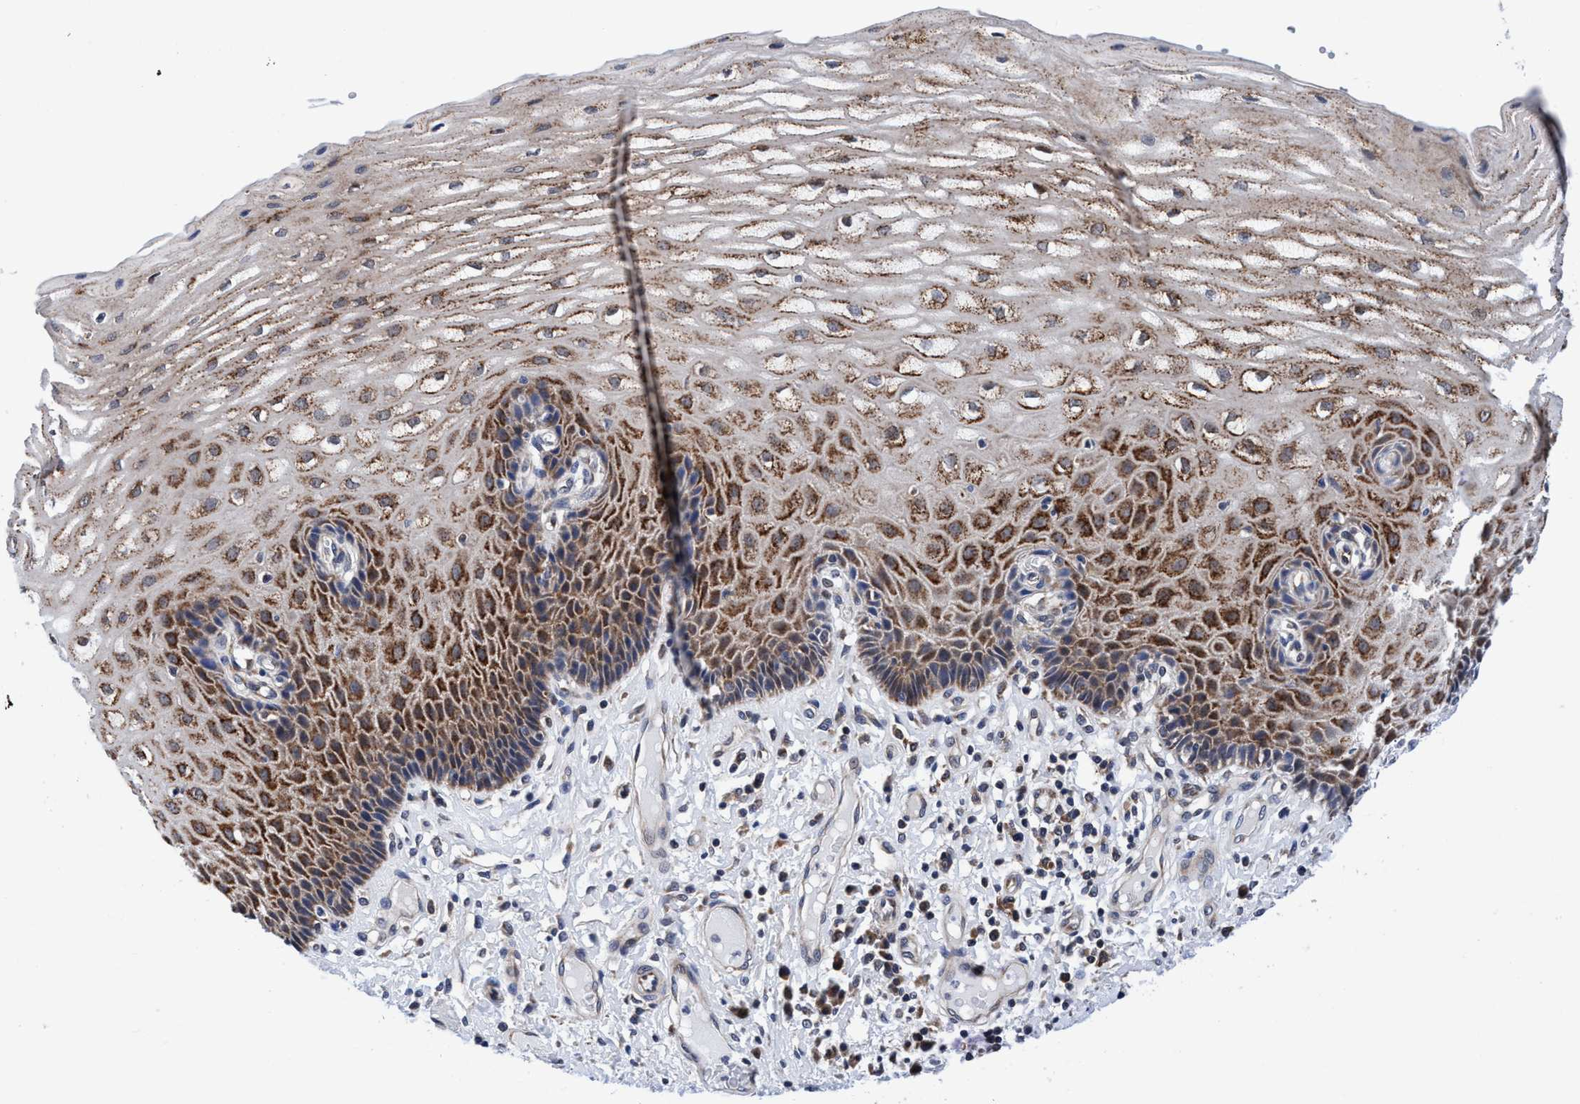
{"staining": {"intensity": "moderate", "quantity": ">75%", "location": "cytoplasmic/membranous"}, "tissue": "esophagus", "cell_type": "Squamous epithelial cells", "image_type": "normal", "snomed": [{"axis": "morphology", "description": "Normal tissue, NOS"}, {"axis": "topography", "description": "Esophagus"}], "caption": "Protein expression analysis of benign esophagus shows moderate cytoplasmic/membranous expression in approximately >75% of squamous epithelial cells.", "gene": "AGAP2", "patient": {"sex": "male", "age": 54}}